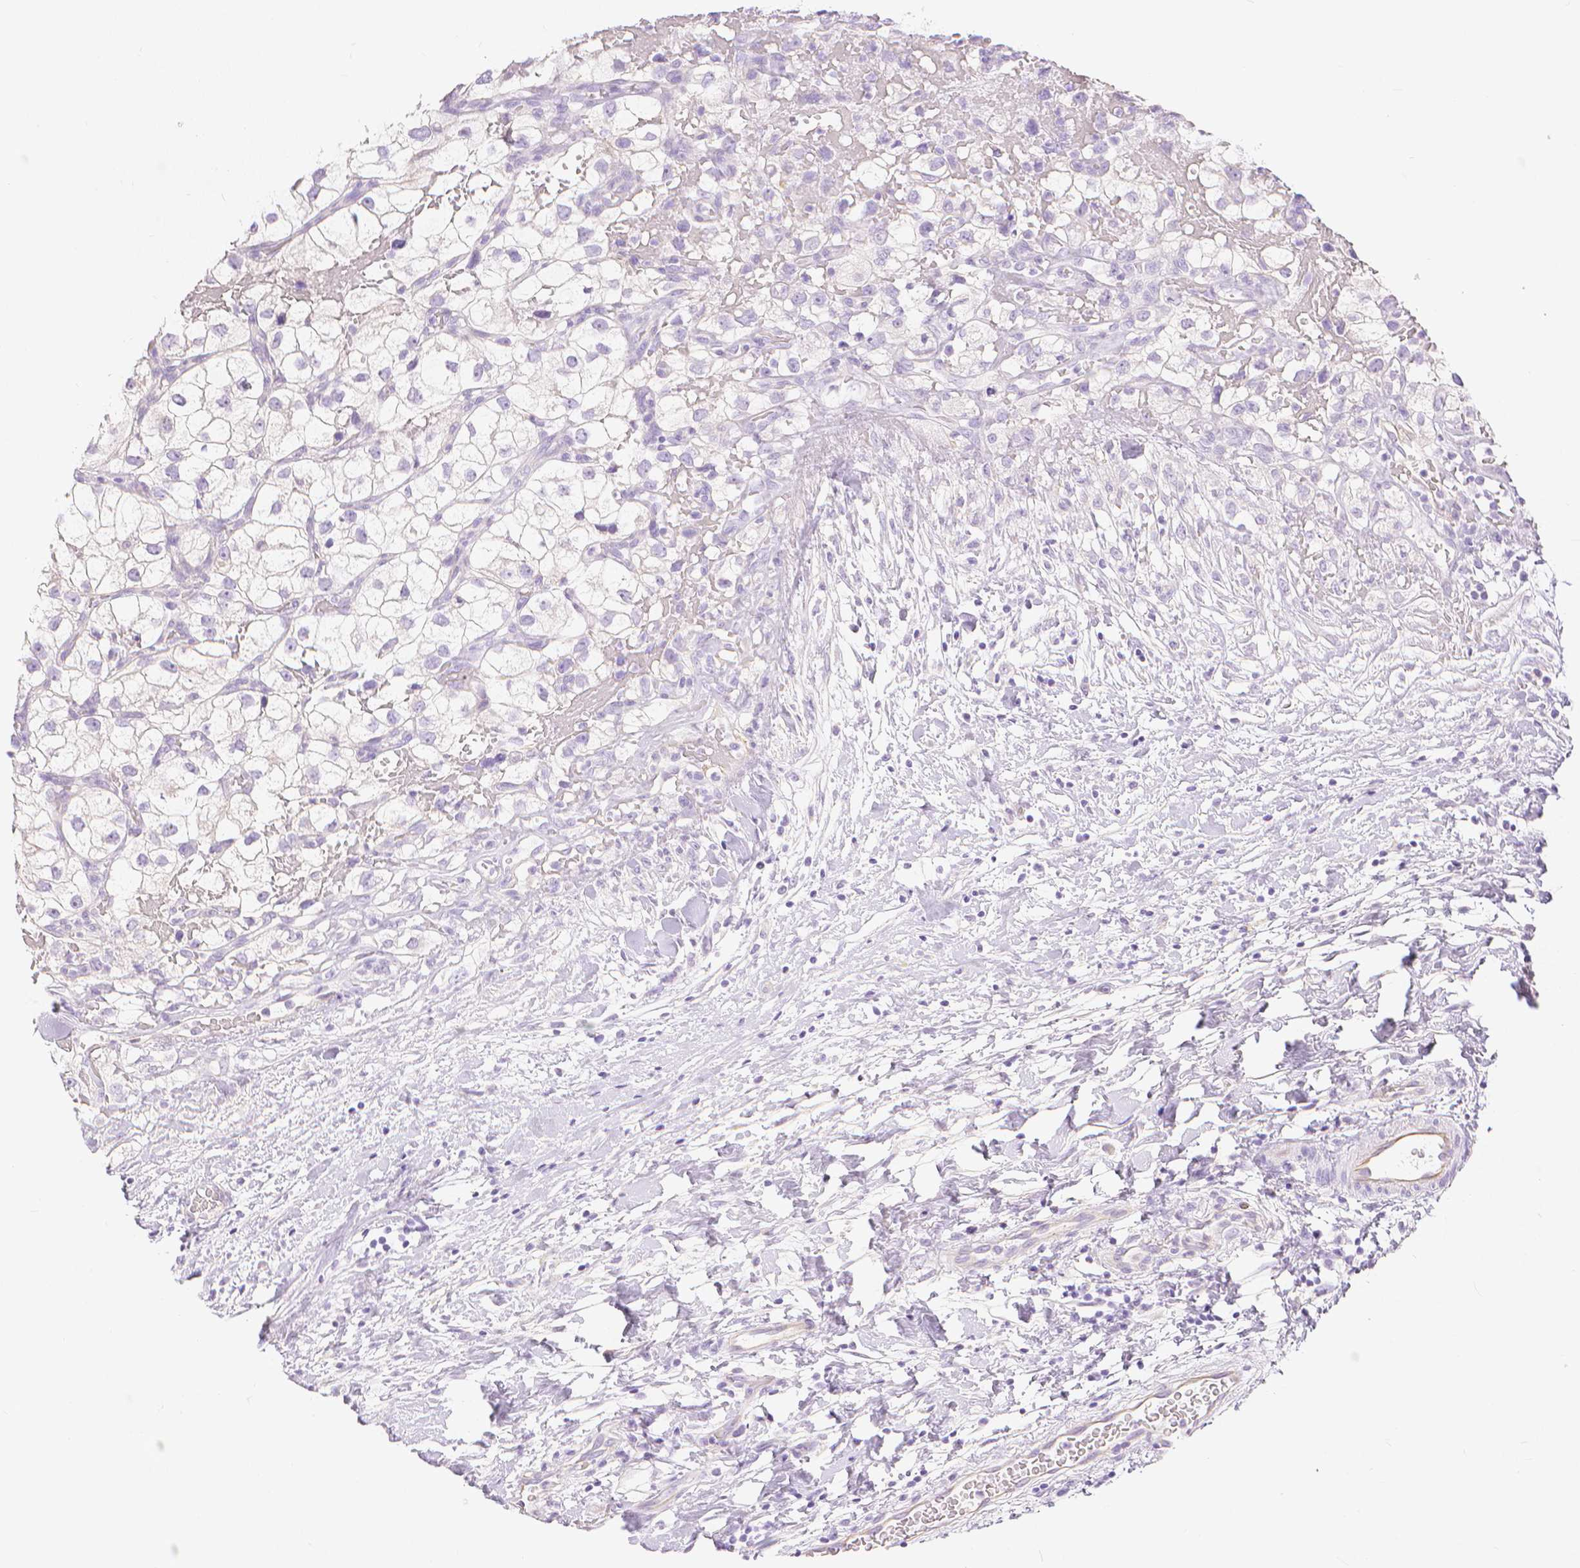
{"staining": {"intensity": "negative", "quantity": "none", "location": "none"}, "tissue": "renal cancer", "cell_type": "Tumor cells", "image_type": "cancer", "snomed": [{"axis": "morphology", "description": "Adenocarcinoma, NOS"}, {"axis": "topography", "description": "Kidney"}], "caption": "The immunohistochemistry (IHC) photomicrograph has no significant expression in tumor cells of renal cancer (adenocarcinoma) tissue.", "gene": "SLC27A5", "patient": {"sex": "male", "age": 59}}